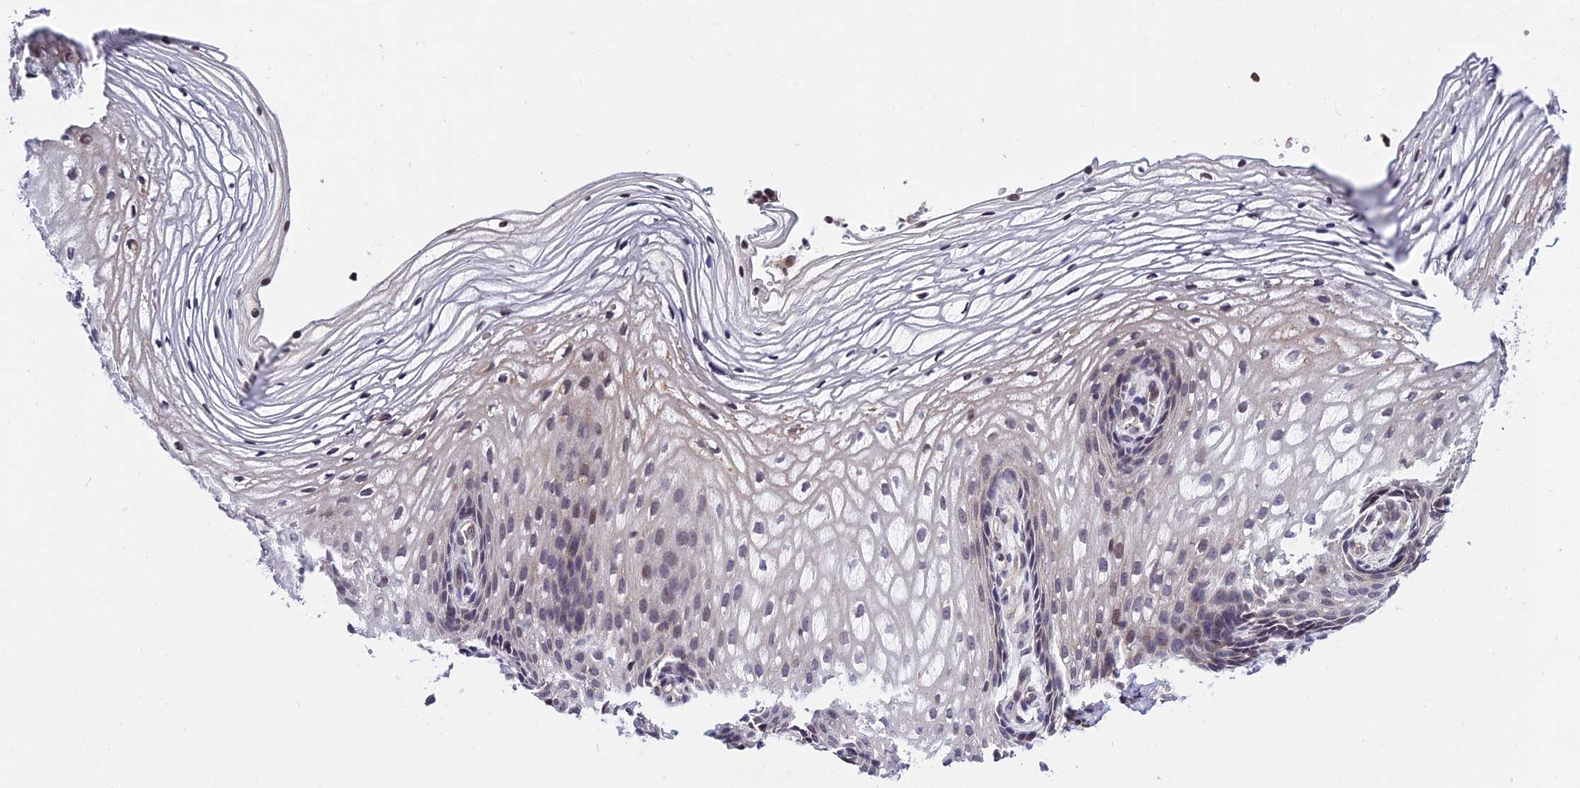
{"staining": {"intensity": "weak", "quantity": "<25%", "location": "nuclear"}, "tissue": "vagina", "cell_type": "Squamous epithelial cells", "image_type": "normal", "snomed": [{"axis": "morphology", "description": "Normal tissue, NOS"}, {"axis": "topography", "description": "Vagina"}], "caption": "Protein analysis of benign vagina displays no significant positivity in squamous epithelial cells. (Stains: DAB (3,3'-diaminobenzidine) IHC with hematoxylin counter stain, Microscopy: brightfield microscopy at high magnification).", "gene": "CDNF", "patient": {"sex": "female", "age": 60}}